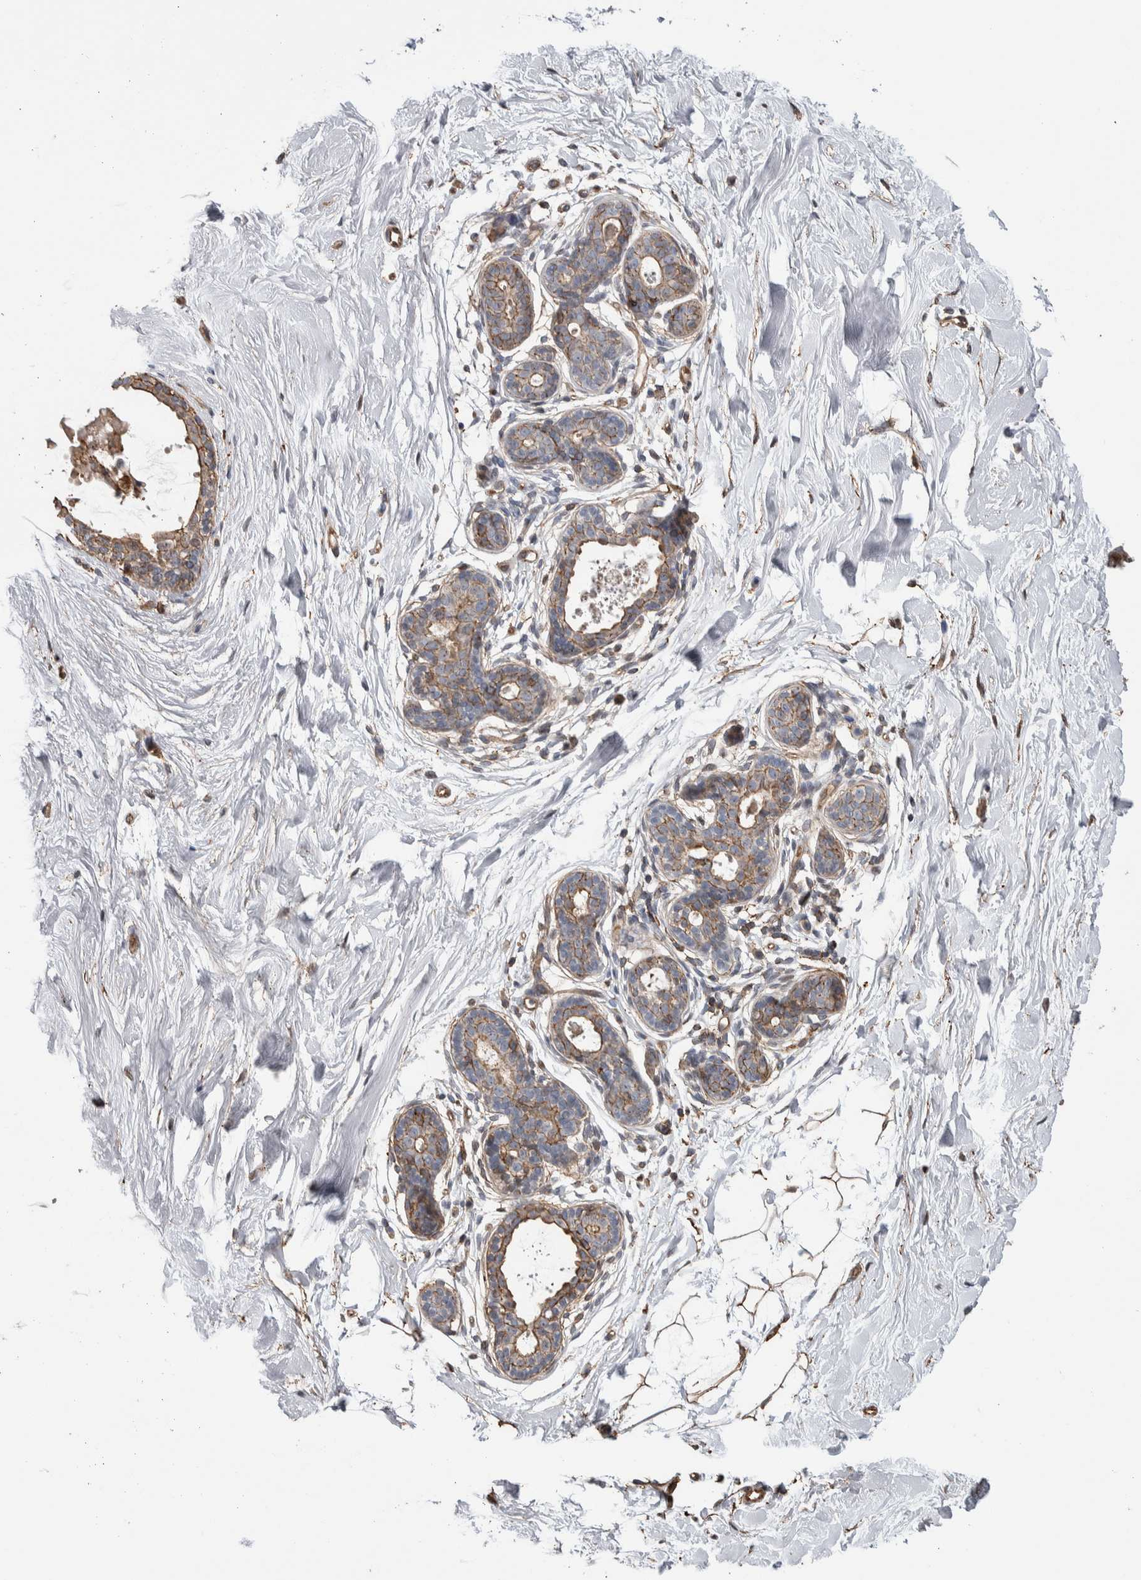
{"staining": {"intensity": "weak", "quantity": "25%-75%", "location": "cytoplasmic/membranous"}, "tissue": "breast", "cell_type": "Adipocytes", "image_type": "normal", "snomed": [{"axis": "morphology", "description": "Normal tissue, NOS"}, {"axis": "topography", "description": "Breast"}], "caption": "Protein staining by immunohistochemistry (IHC) demonstrates weak cytoplasmic/membranous staining in about 25%-75% of adipocytes in normal breast.", "gene": "ENPP2", "patient": {"sex": "female", "age": 22}}